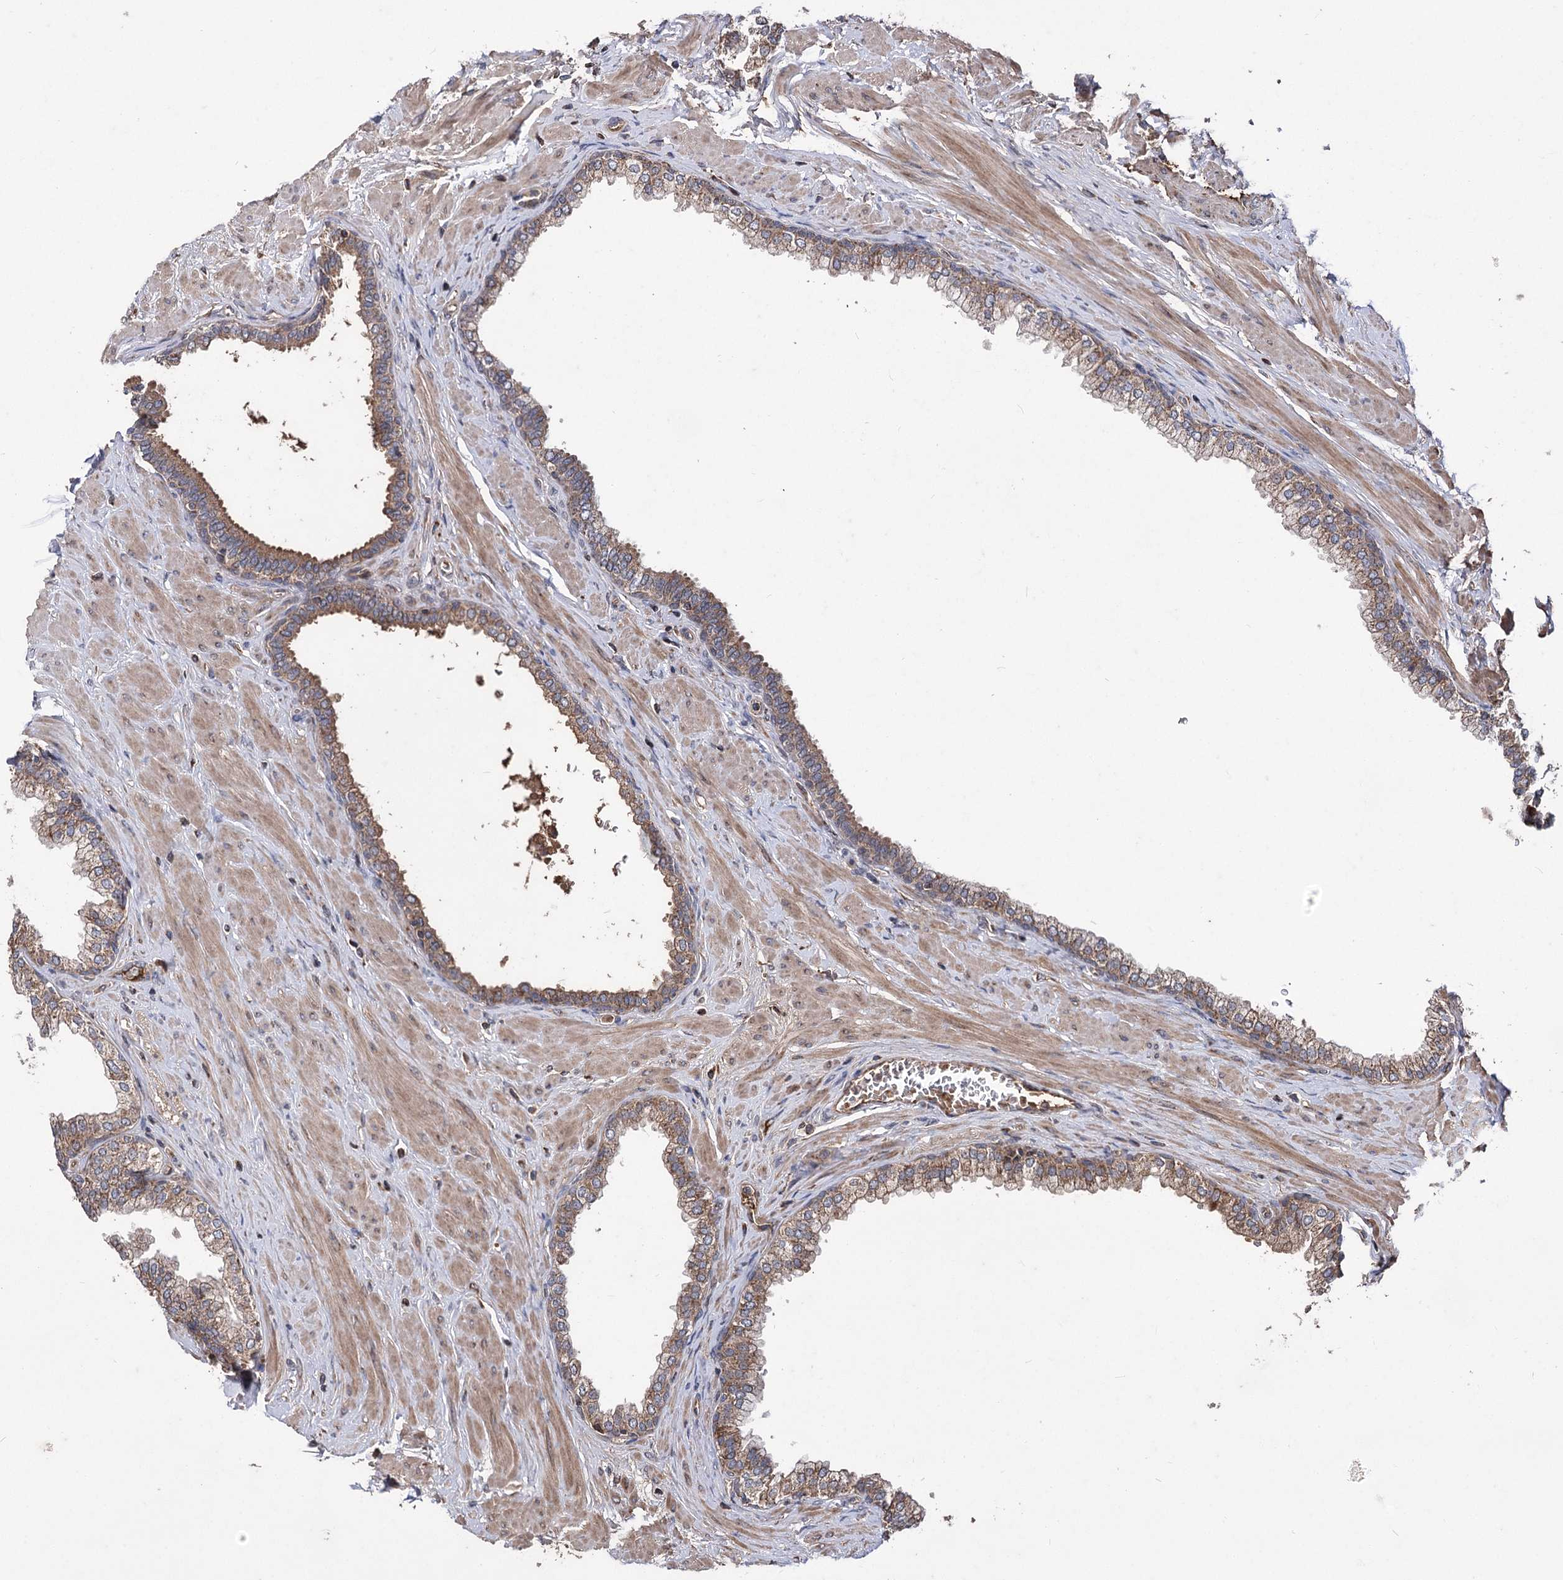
{"staining": {"intensity": "moderate", "quantity": ">75%", "location": "cytoplasmic/membranous"}, "tissue": "prostate", "cell_type": "Glandular cells", "image_type": "normal", "snomed": [{"axis": "morphology", "description": "Normal tissue, NOS"}, {"axis": "morphology", "description": "Urothelial carcinoma, Low grade"}, {"axis": "topography", "description": "Urinary bladder"}, {"axis": "topography", "description": "Prostate"}], "caption": "The immunohistochemical stain labels moderate cytoplasmic/membranous positivity in glandular cells of normal prostate.", "gene": "RASSF3", "patient": {"sex": "male", "age": 60}}